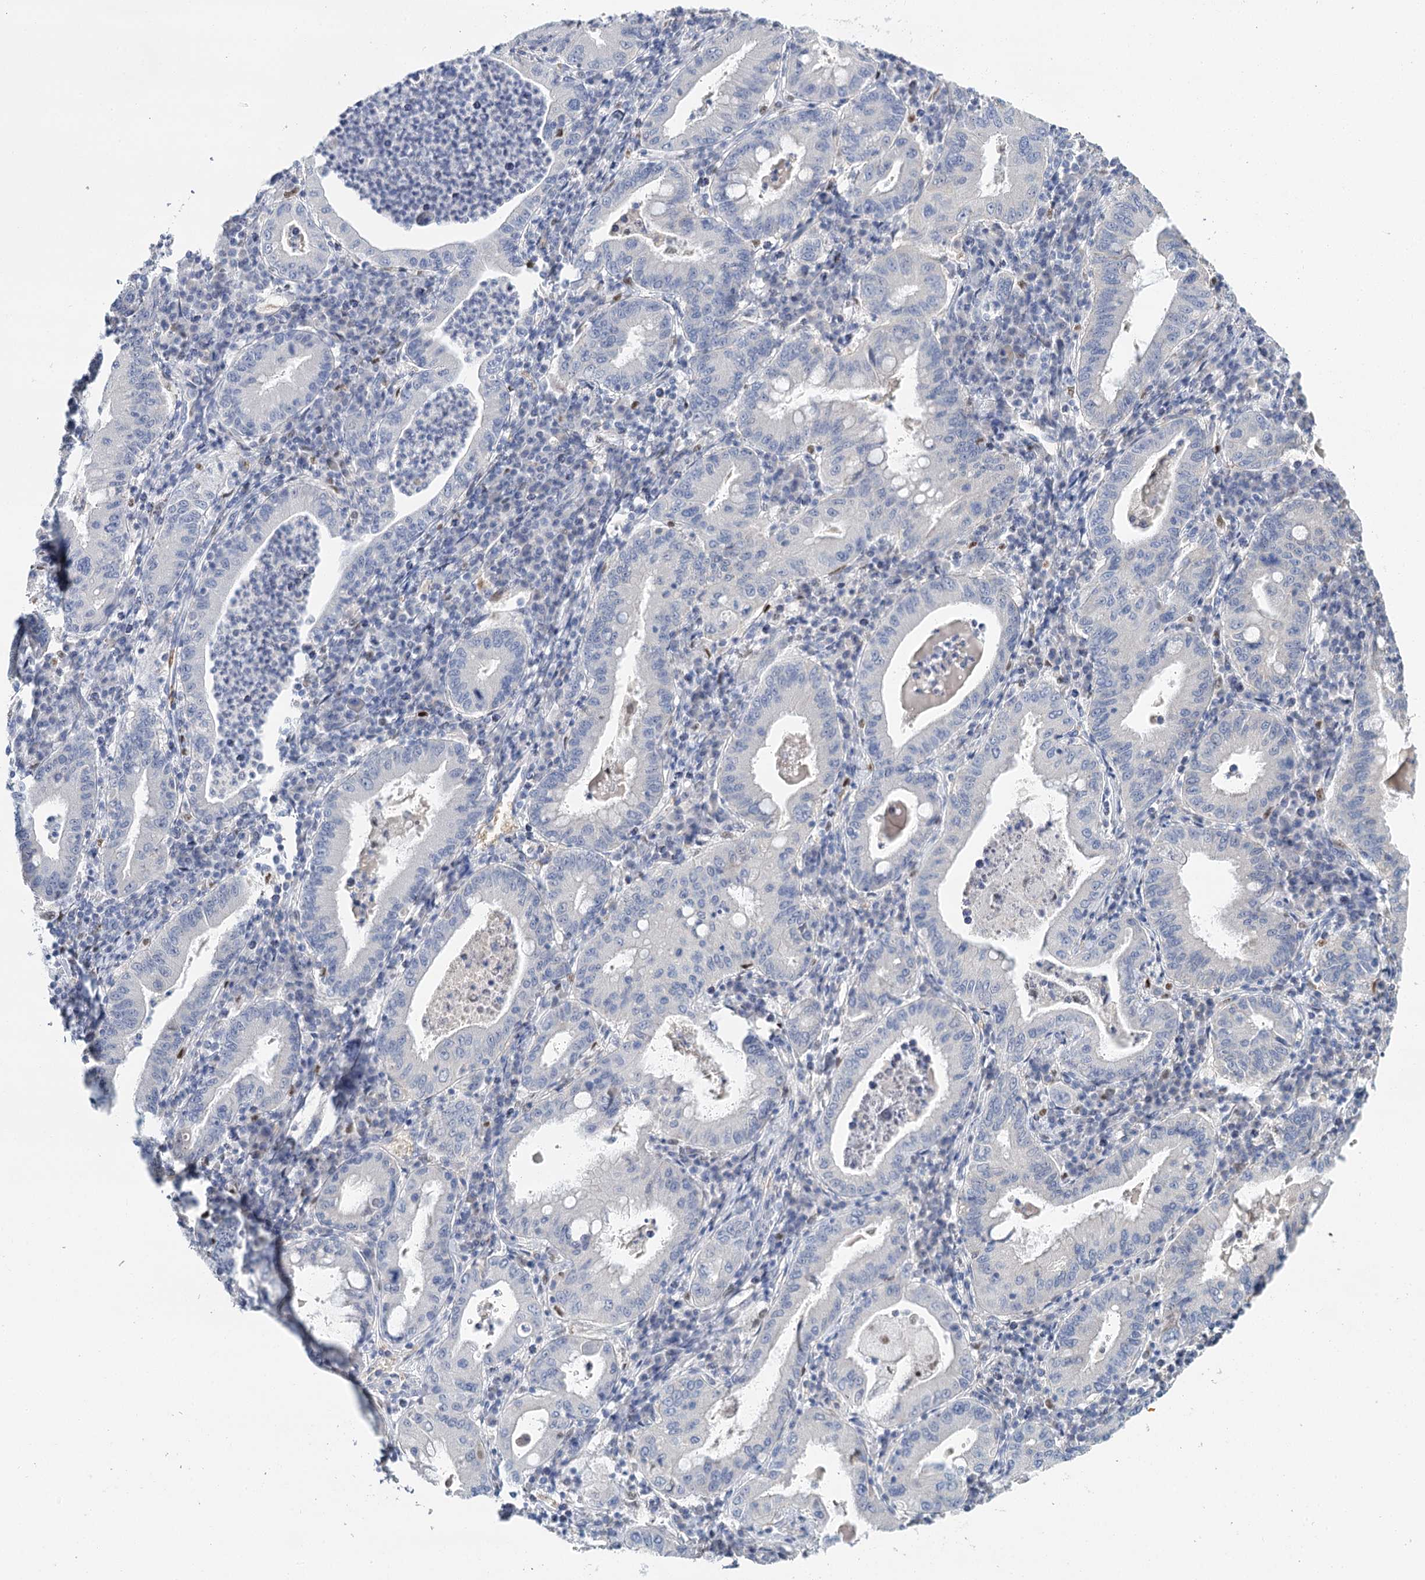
{"staining": {"intensity": "negative", "quantity": "none", "location": "none"}, "tissue": "stomach cancer", "cell_type": "Tumor cells", "image_type": "cancer", "snomed": [{"axis": "morphology", "description": "Normal tissue, NOS"}, {"axis": "morphology", "description": "Adenocarcinoma, NOS"}, {"axis": "topography", "description": "Esophagus"}, {"axis": "topography", "description": "Stomach, upper"}, {"axis": "topography", "description": "Peripheral nerve tissue"}], "caption": "An image of stomach cancer stained for a protein reveals no brown staining in tumor cells. The staining was performed using DAB to visualize the protein expression in brown, while the nuclei were stained in blue with hematoxylin (Magnification: 20x).", "gene": "IGSF3", "patient": {"sex": "male", "age": 62}}